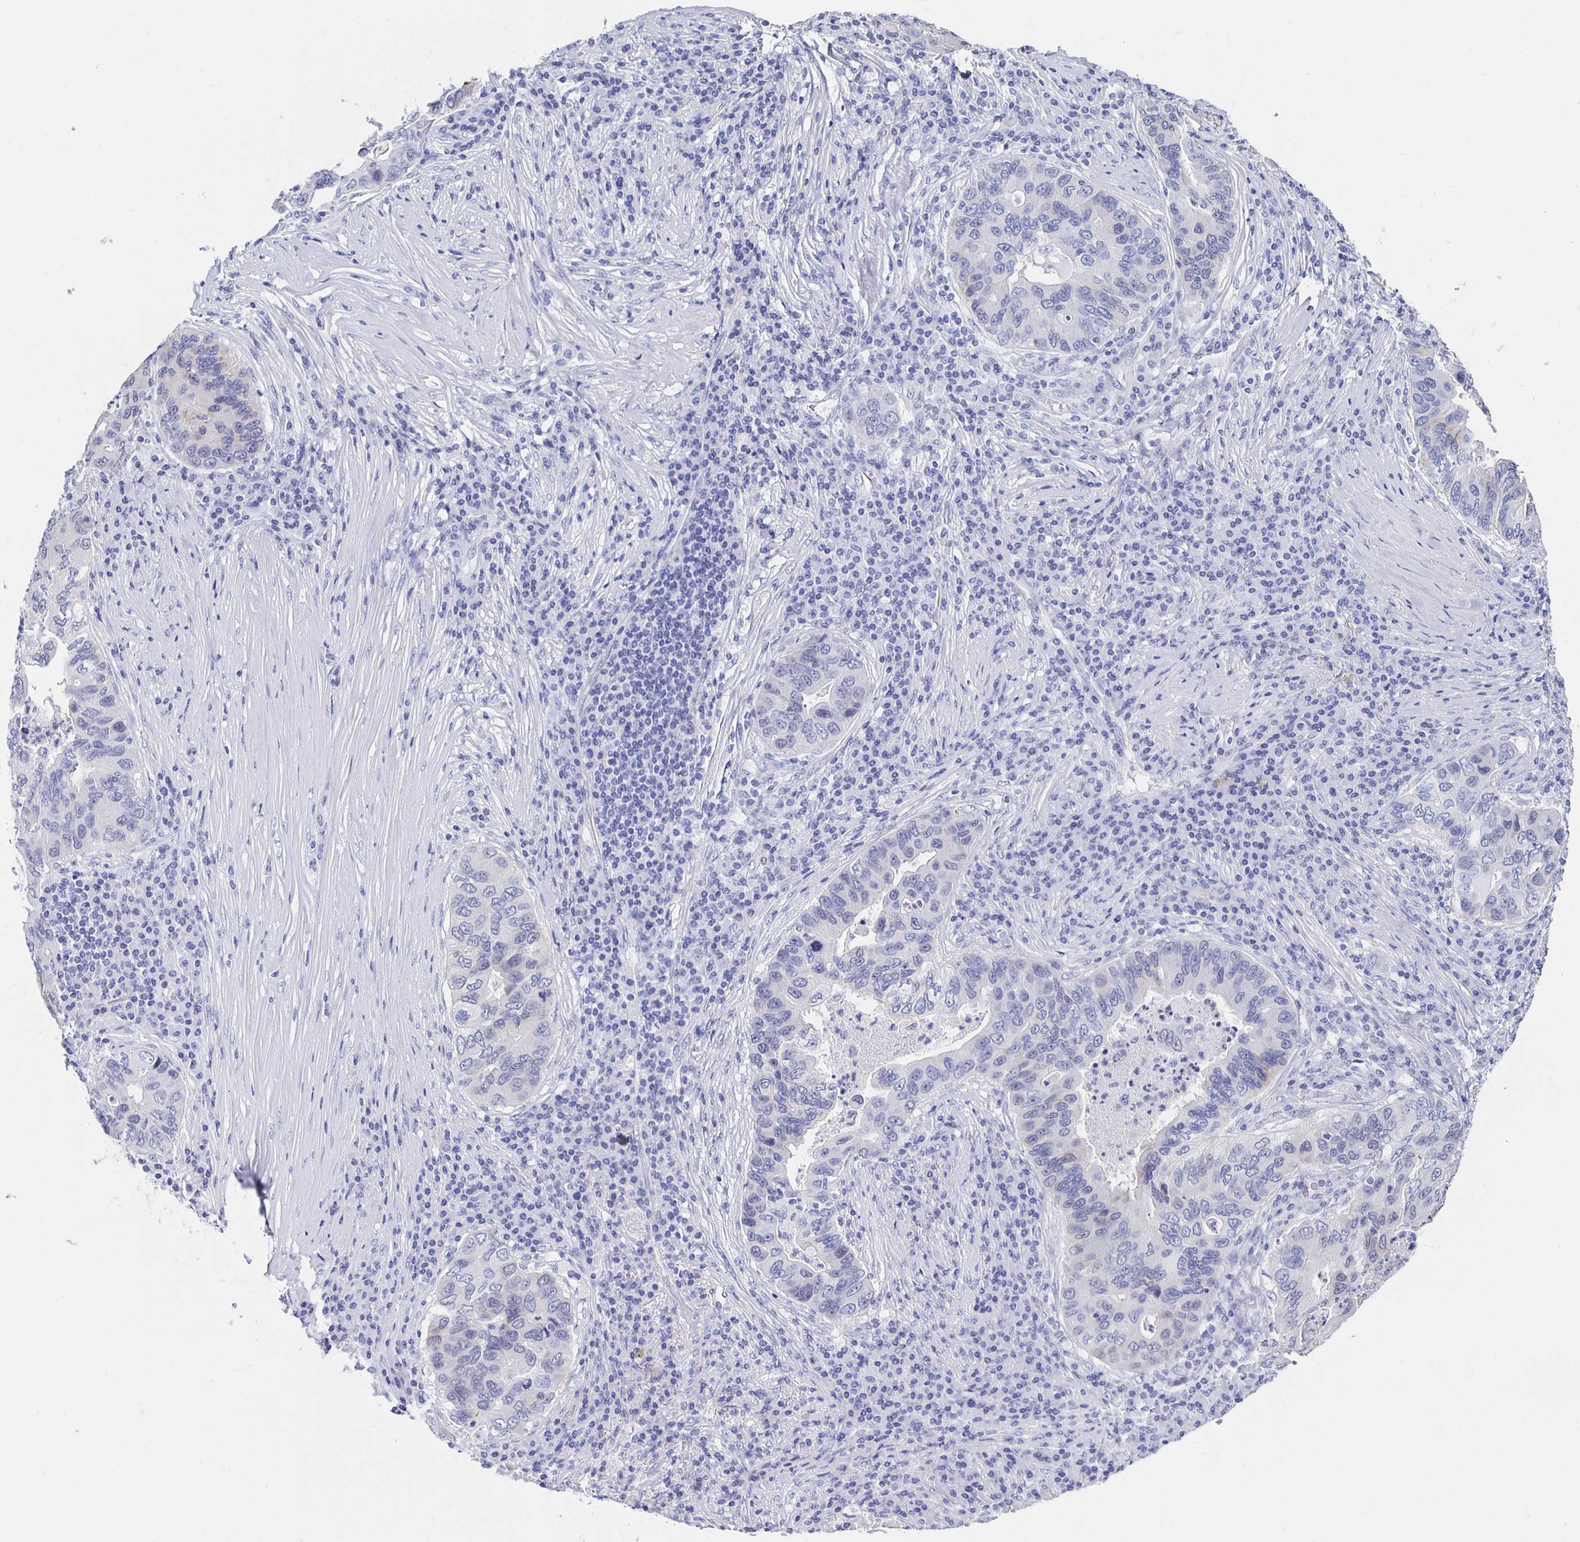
{"staining": {"intensity": "negative", "quantity": "none", "location": "none"}, "tissue": "lung cancer", "cell_type": "Tumor cells", "image_type": "cancer", "snomed": [{"axis": "morphology", "description": "Adenocarcinoma, NOS"}, {"axis": "morphology", "description": "Adenocarcinoma, metastatic, NOS"}, {"axis": "topography", "description": "Lymph node"}, {"axis": "topography", "description": "Lung"}], "caption": "Protein analysis of adenocarcinoma (lung) displays no significant expression in tumor cells.", "gene": "HSPA4L", "patient": {"sex": "female", "age": 54}}